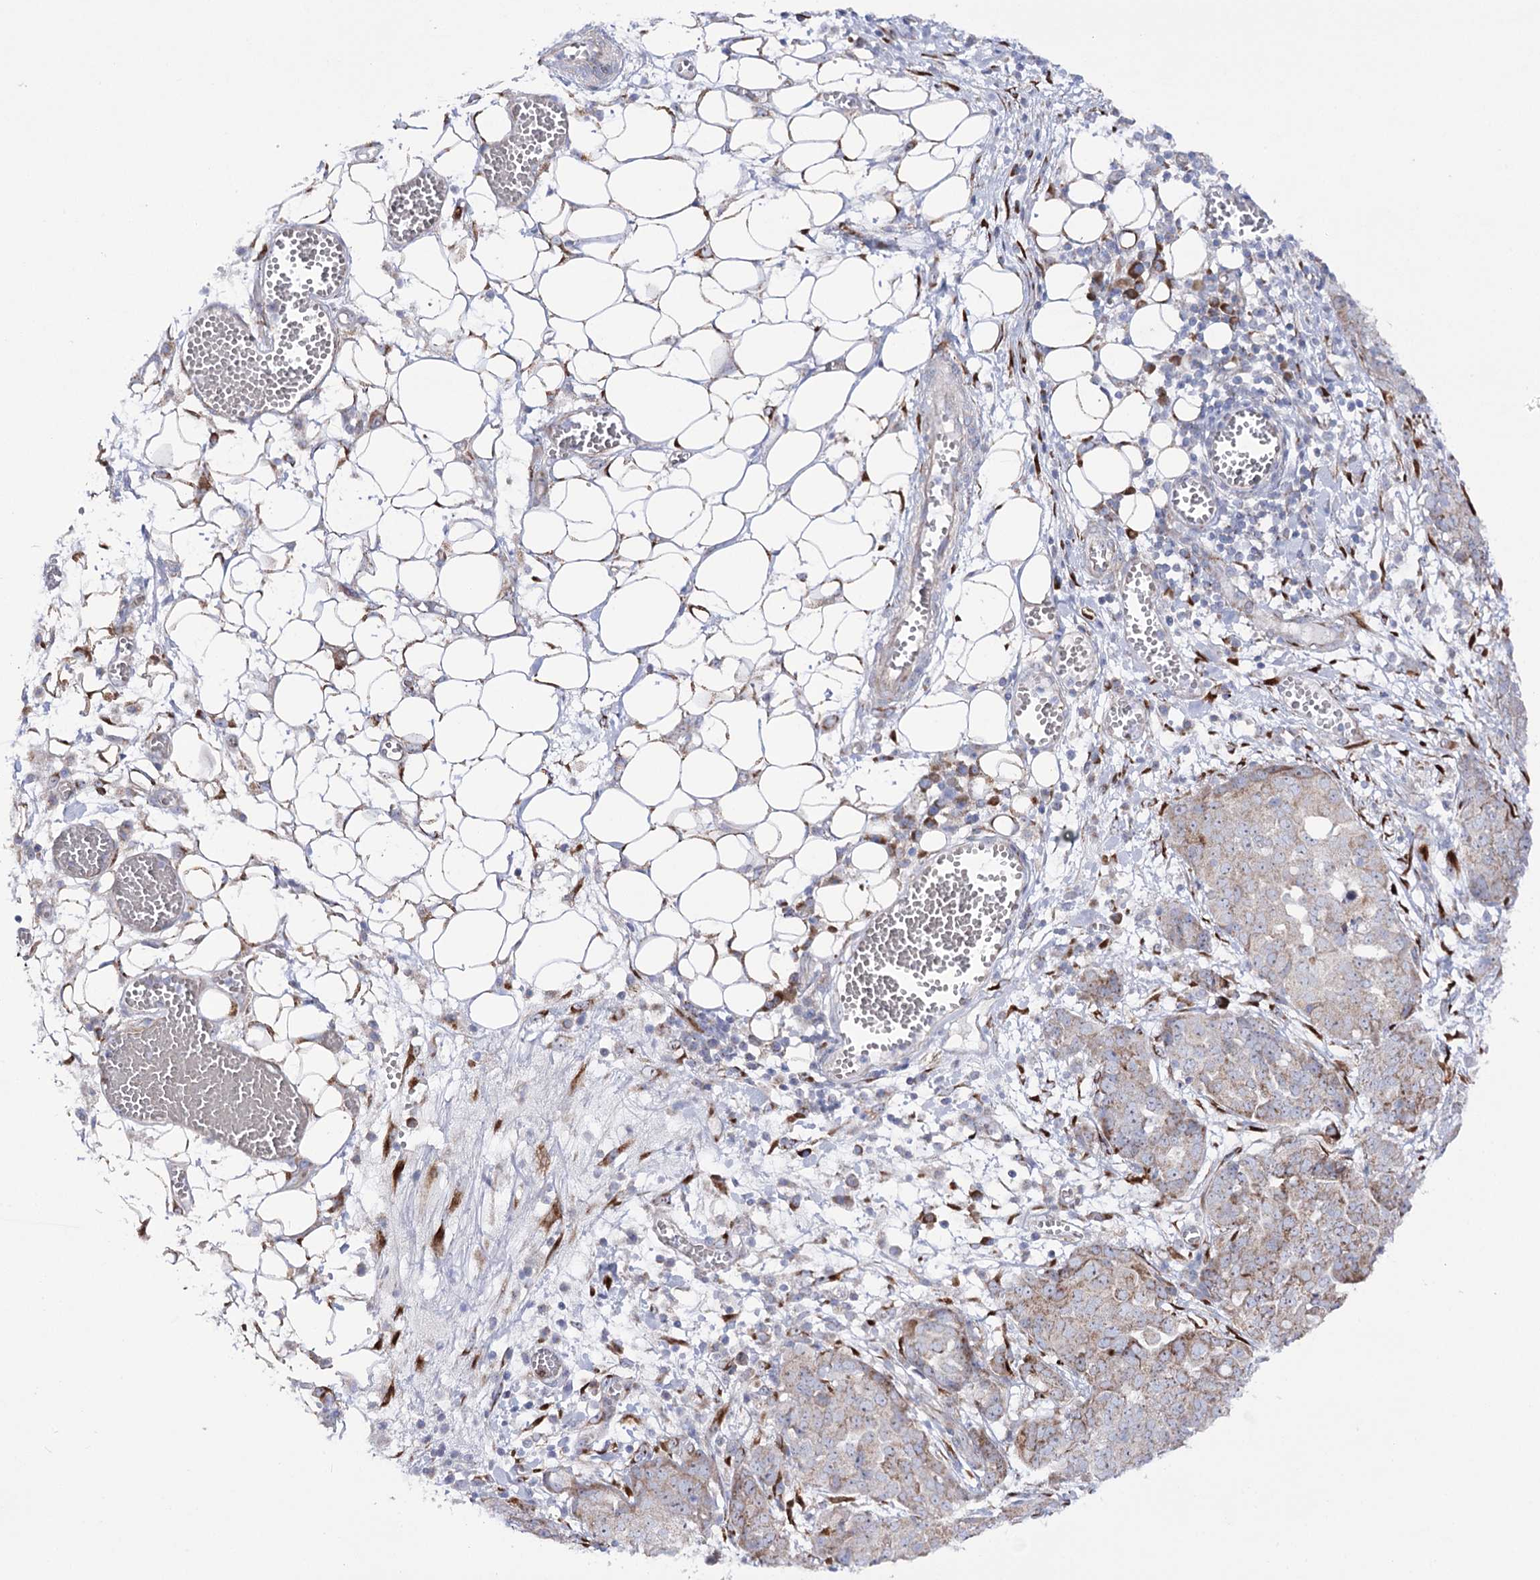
{"staining": {"intensity": "weak", "quantity": "<25%", "location": "cytoplasmic/membranous"}, "tissue": "ovarian cancer", "cell_type": "Tumor cells", "image_type": "cancer", "snomed": [{"axis": "morphology", "description": "Cystadenocarcinoma, serous, NOS"}, {"axis": "topography", "description": "Soft tissue"}, {"axis": "topography", "description": "Ovary"}], "caption": "A histopathology image of human ovarian serous cystadenocarcinoma is negative for staining in tumor cells.", "gene": "METTL5", "patient": {"sex": "female", "age": 57}}